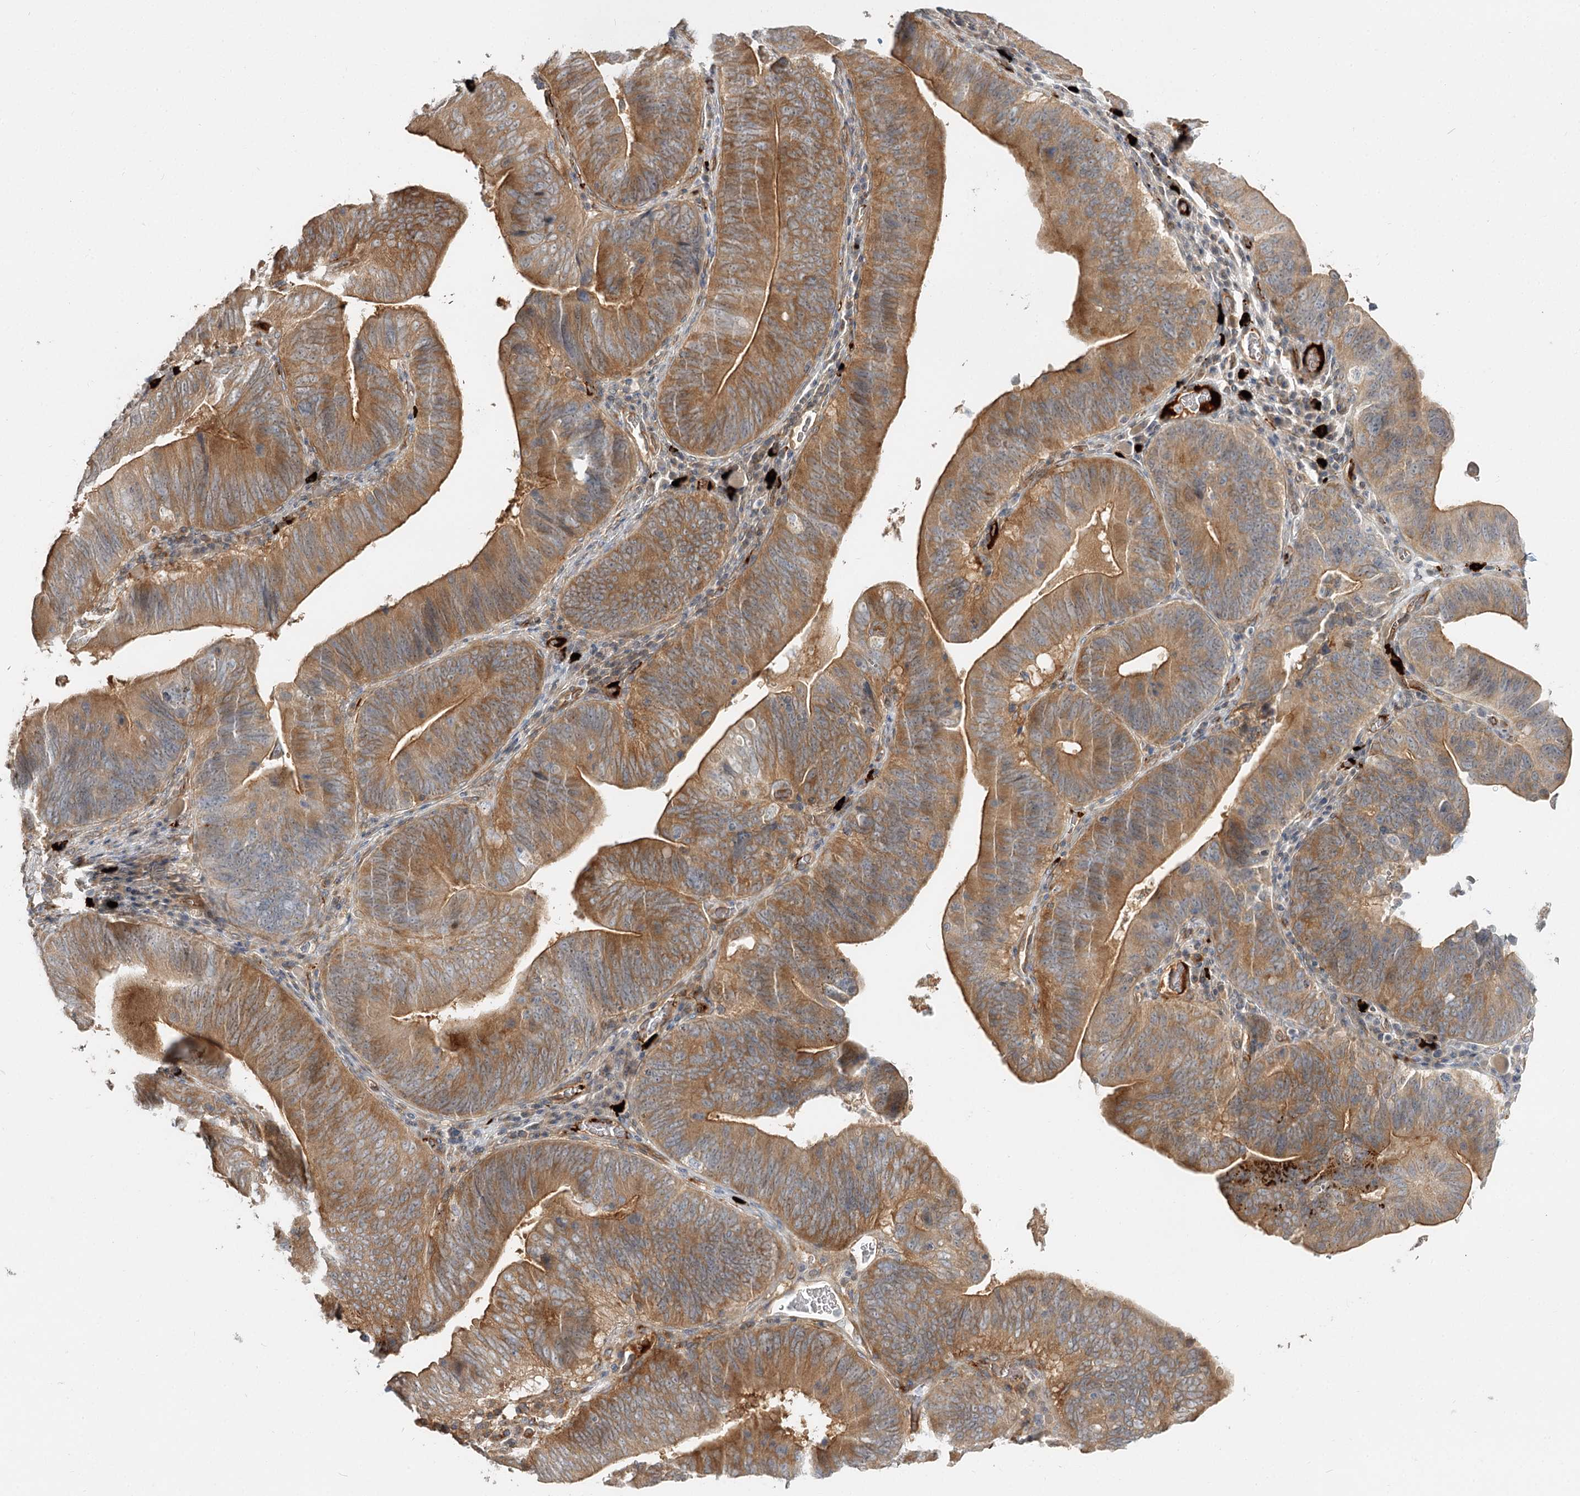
{"staining": {"intensity": "moderate", "quantity": ">75%", "location": "cytoplasmic/membranous"}, "tissue": "pancreatic cancer", "cell_type": "Tumor cells", "image_type": "cancer", "snomed": [{"axis": "morphology", "description": "Adenocarcinoma, NOS"}, {"axis": "topography", "description": "Pancreas"}], "caption": "The histopathology image demonstrates staining of pancreatic cancer (adenocarcinoma), revealing moderate cytoplasmic/membranous protein staining (brown color) within tumor cells. The protein is stained brown, and the nuclei are stained in blue (DAB IHC with brightfield microscopy, high magnification).", "gene": "GUCY2C", "patient": {"sex": "male", "age": 63}}